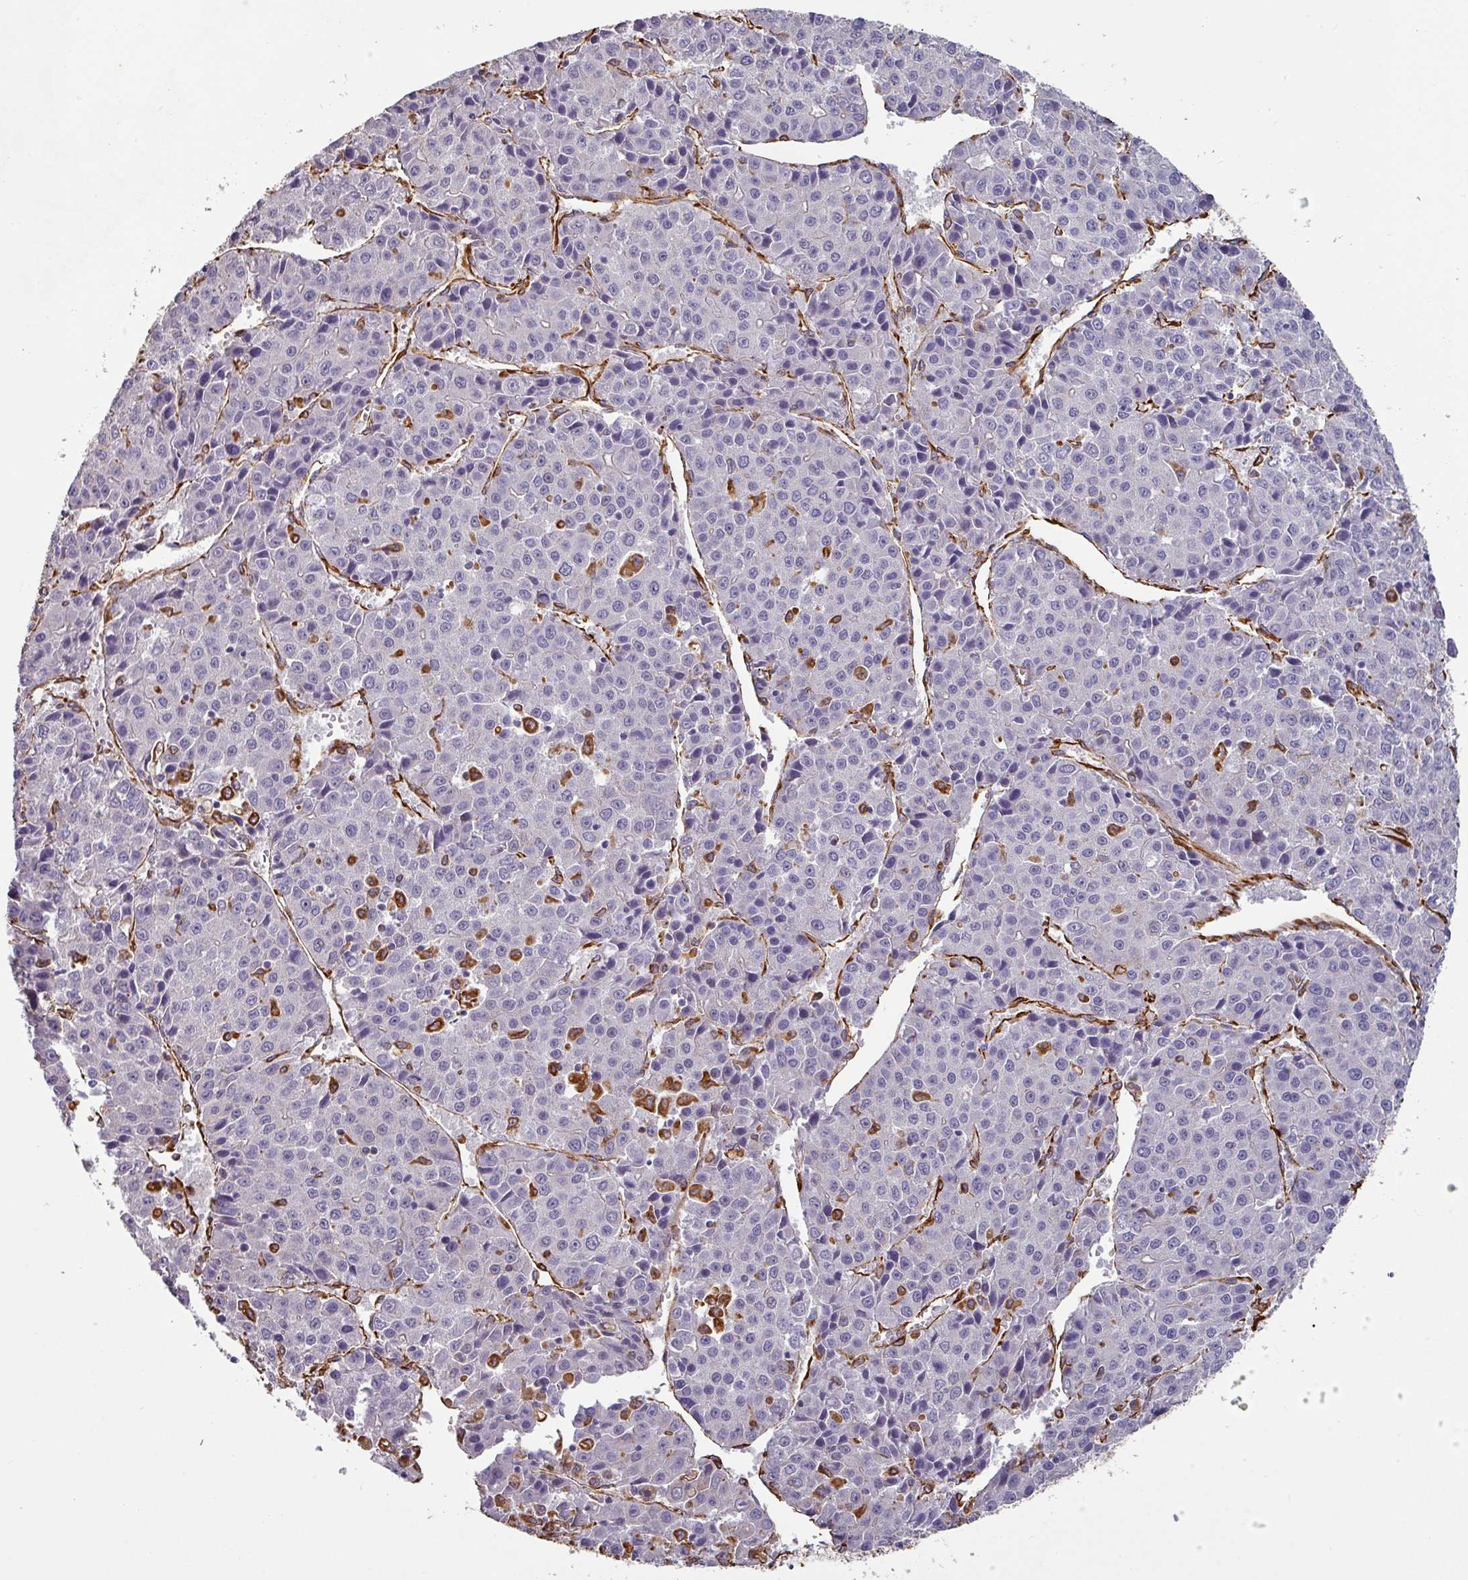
{"staining": {"intensity": "negative", "quantity": "none", "location": "none"}, "tissue": "liver cancer", "cell_type": "Tumor cells", "image_type": "cancer", "snomed": [{"axis": "morphology", "description": "Carcinoma, Hepatocellular, NOS"}, {"axis": "topography", "description": "Liver"}], "caption": "A high-resolution photomicrograph shows immunohistochemistry staining of liver cancer, which demonstrates no significant positivity in tumor cells.", "gene": "ZNF280C", "patient": {"sex": "female", "age": 53}}